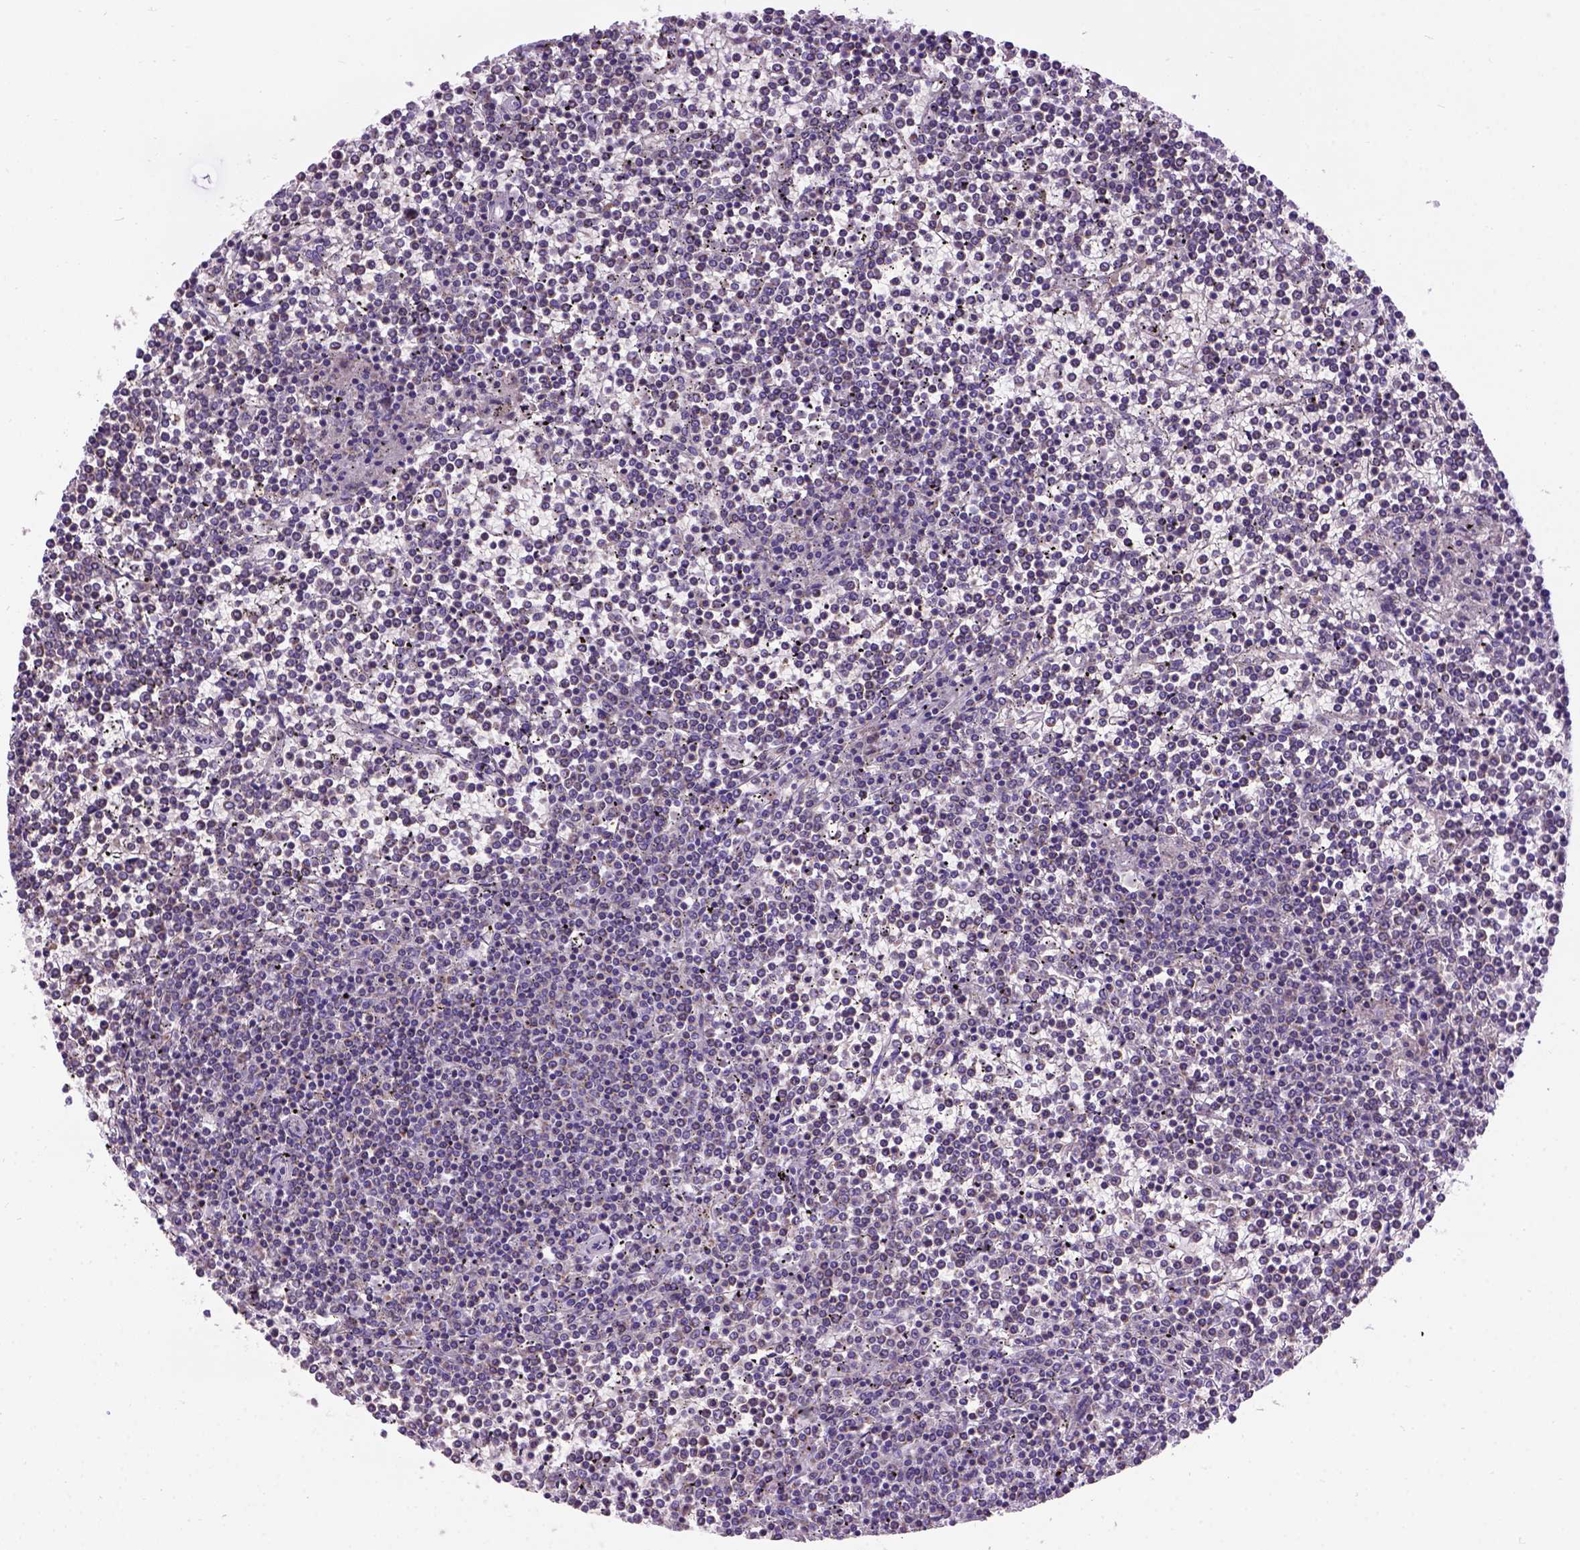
{"staining": {"intensity": "negative", "quantity": "none", "location": "none"}, "tissue": "lymphoma", "cell_type": "Tumor cells", "image_type": "cancer", "snomed": [{"axis": "morphology", "description": "Malignant lymphoma, non-Hodgkin's type, Low grade"}, {"axis": "topography", "description": "Spleen"}], "caption": "Immunohistochemical staining of lymphoma demonstrates no significant expression in tumor cells.", "gene": "L2HGDH", "patient": {"sex": "female", "age": 19}}